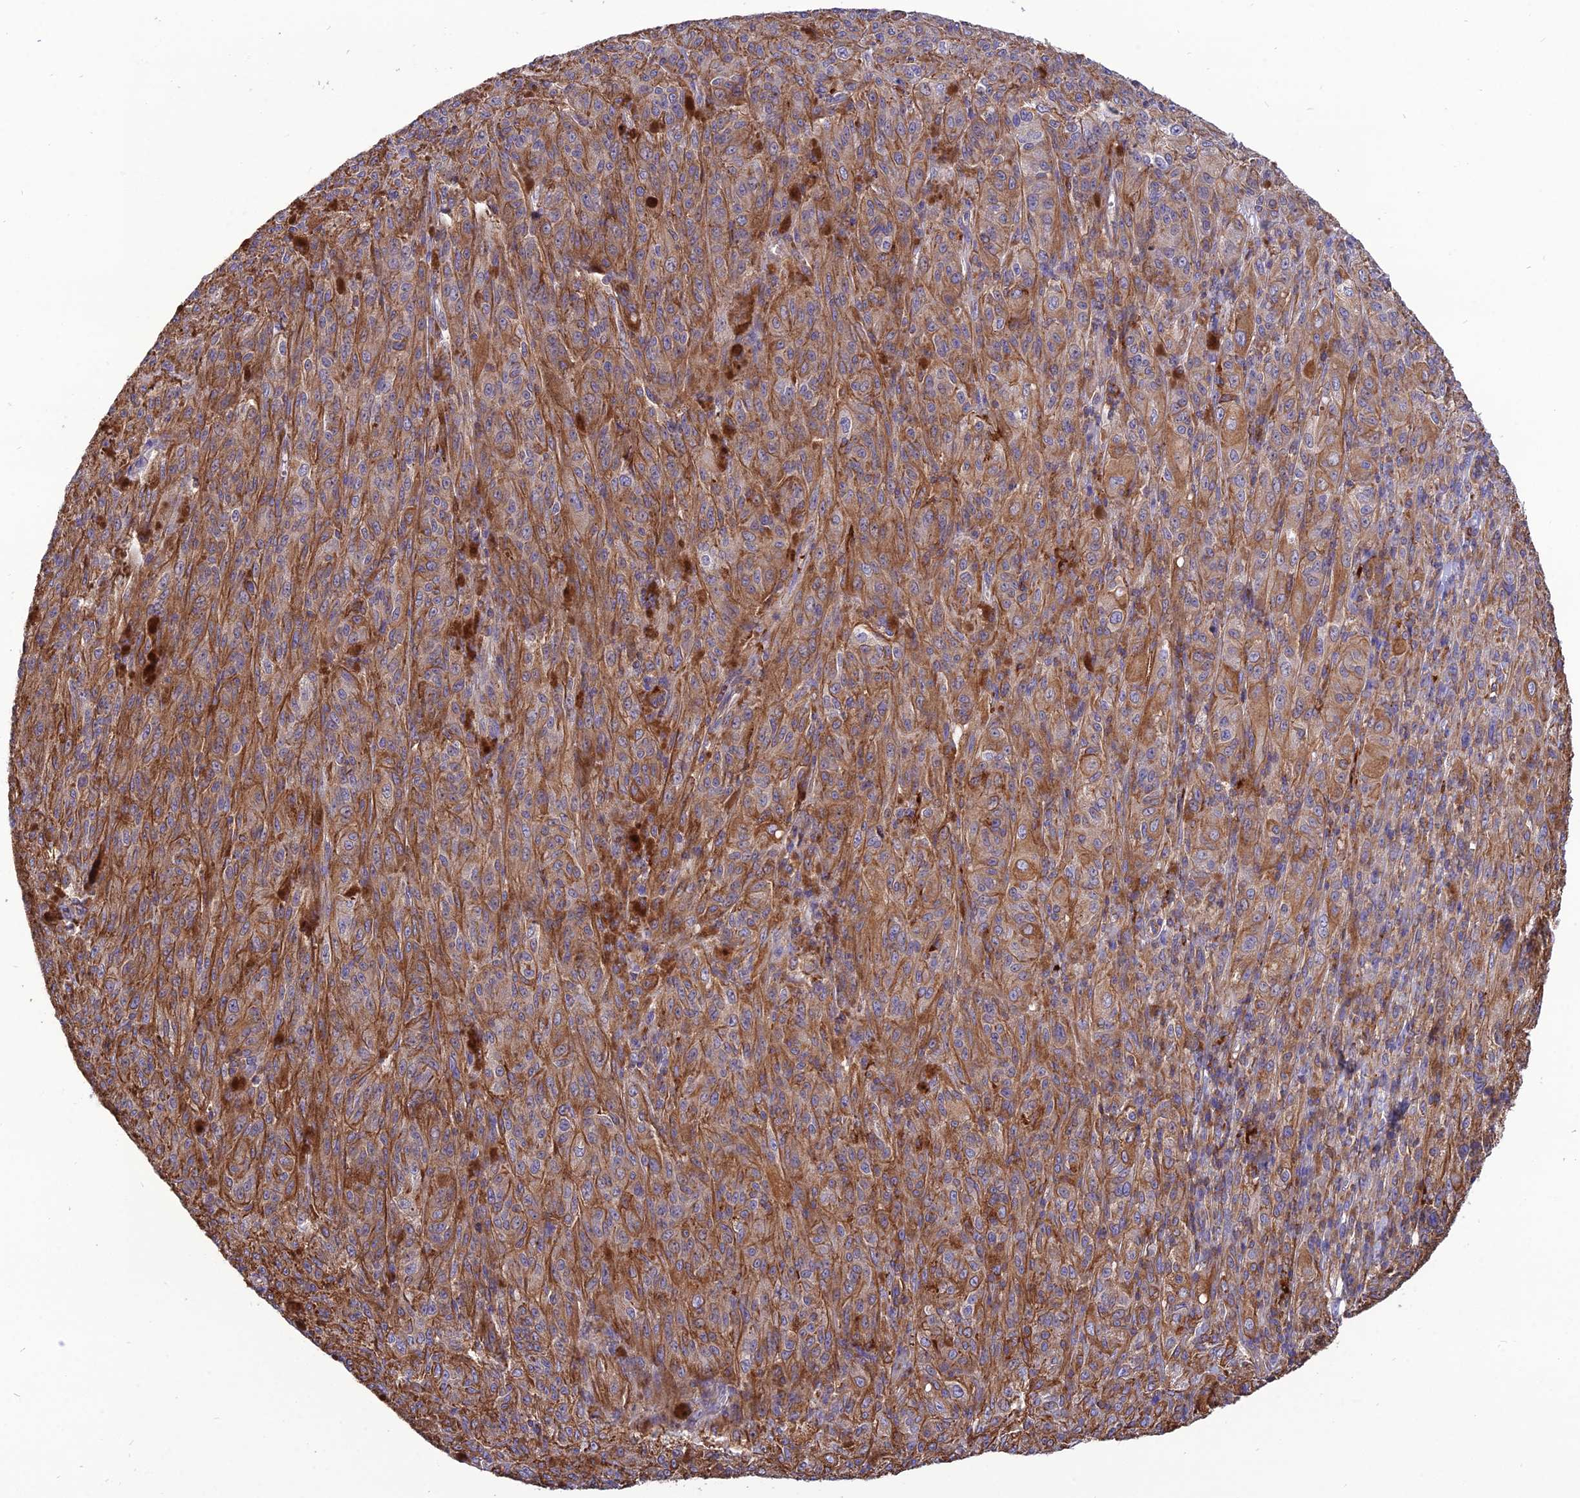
{"staining": {"intensity": "moderate", "quantity": ">75%", "location": "cytoplasmic/membranous"}, "tissue": "melanoma", "cell_type": "Tumor cells", "image_type": "cancer", "snomed": [{"axis": "morphology", "description": "Malignant melanoma, NOS"}, {"axis": "topography", "description": "Skin"}], "caption": "Moderate cytoplasmic/membranous positivity is appreciated in approximately >75% of tumor cells in malignant melanoma. The staining was performed using DAB to visualize the protein expression in brown, while the nuclei were stained in blue with hematoxylin (Magnification: 20x).", "gene": "PSMD11", "patient": {"sex": "female", "age": 52}}